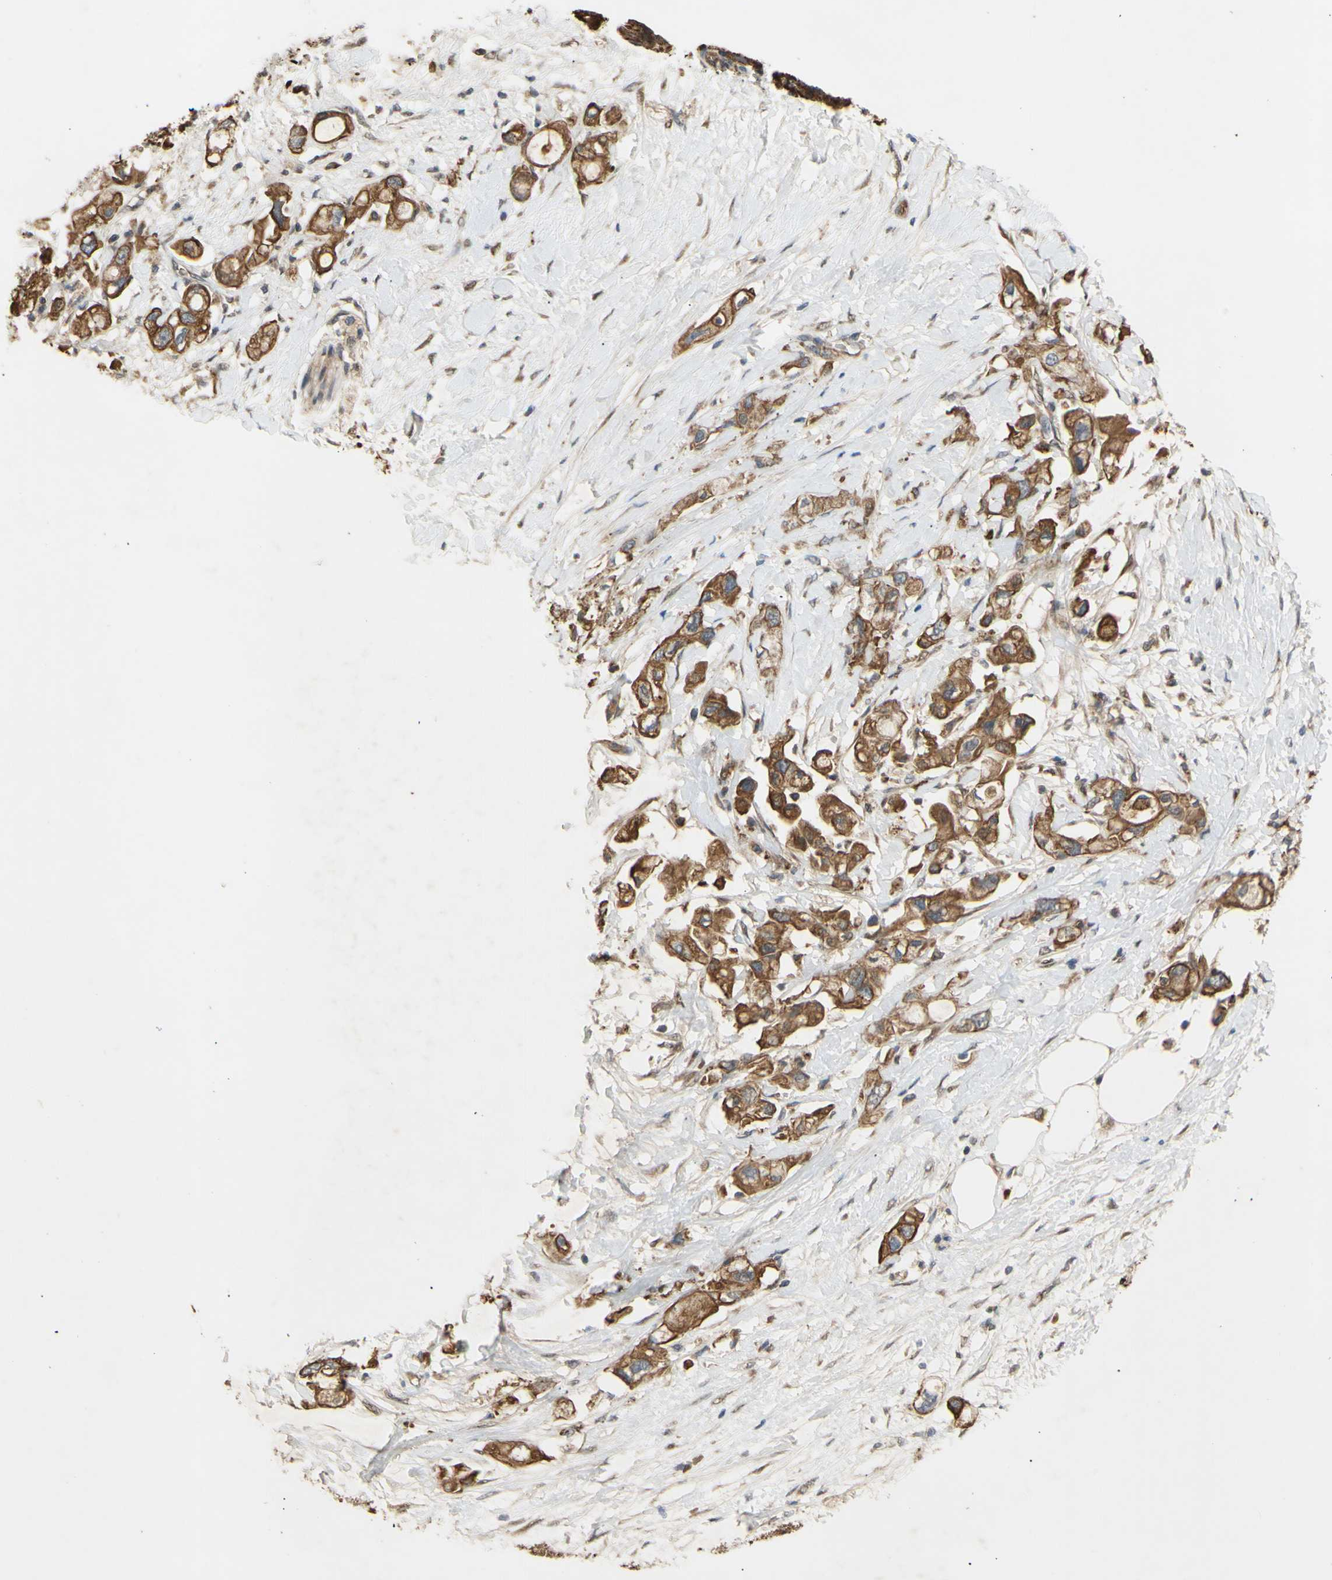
{"staining": {"intensity": "moderate", "quantity": ">75%", "location": "cytoplasmic/membranous"}, "tissue": "pancreatic cancer", "cell_type": "Tumor cells", "image_type": "cancer", "snomed": [{"axis": "morphology", "description": "Adenocarcinoma, NOS"}, {"axis": "topography", "description": "Pancreas"}], "caption": "About >75% of tumor cells in pancreatic cancer exhibit moderate cytoplasmic/membranous protein expression as visualized by brown immunohistochemical staining.", "gene": "PKN1", "patient": {"sex": "female", "age": 56}}